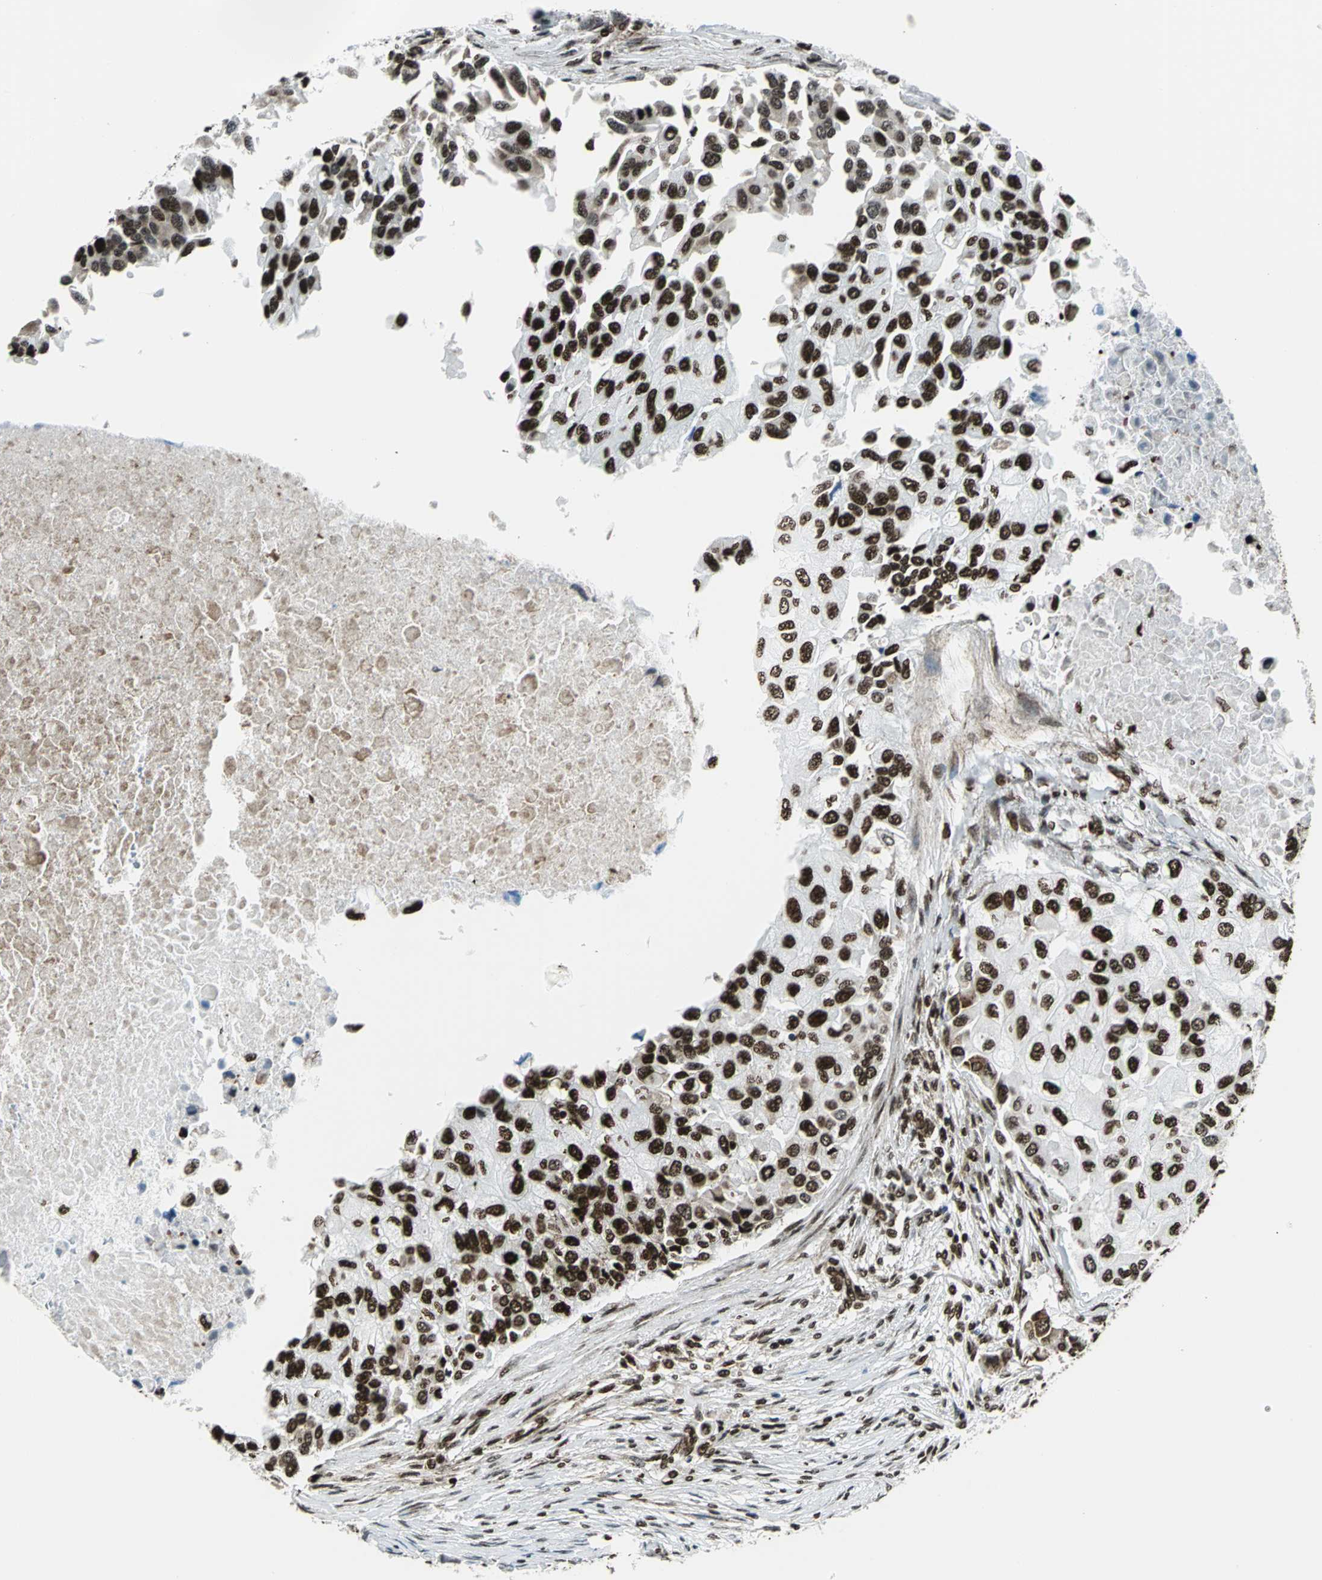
{"staining": {"intensity": "strong", "quantity": ">75%", "location": "nuclear"}, "tissue": "breast cancer", "cell_type": "Tumor cells", "image_type": "cancer", "snomed": [{"axis": "morphology", "description": "Normal tissue, NOS"}, {"axis": "morphology", "description": "Duct carcinoma"}, {"axis": "topography", "description": "Breast"}], "caption": "The micrograph displays a brown stain indicating the presence of a protein in the nuclear of tumor cells in breast cancer (intraductal carcinoma).", "gene": "APEX1", "patient": {"sex": "female", "age": 49}}